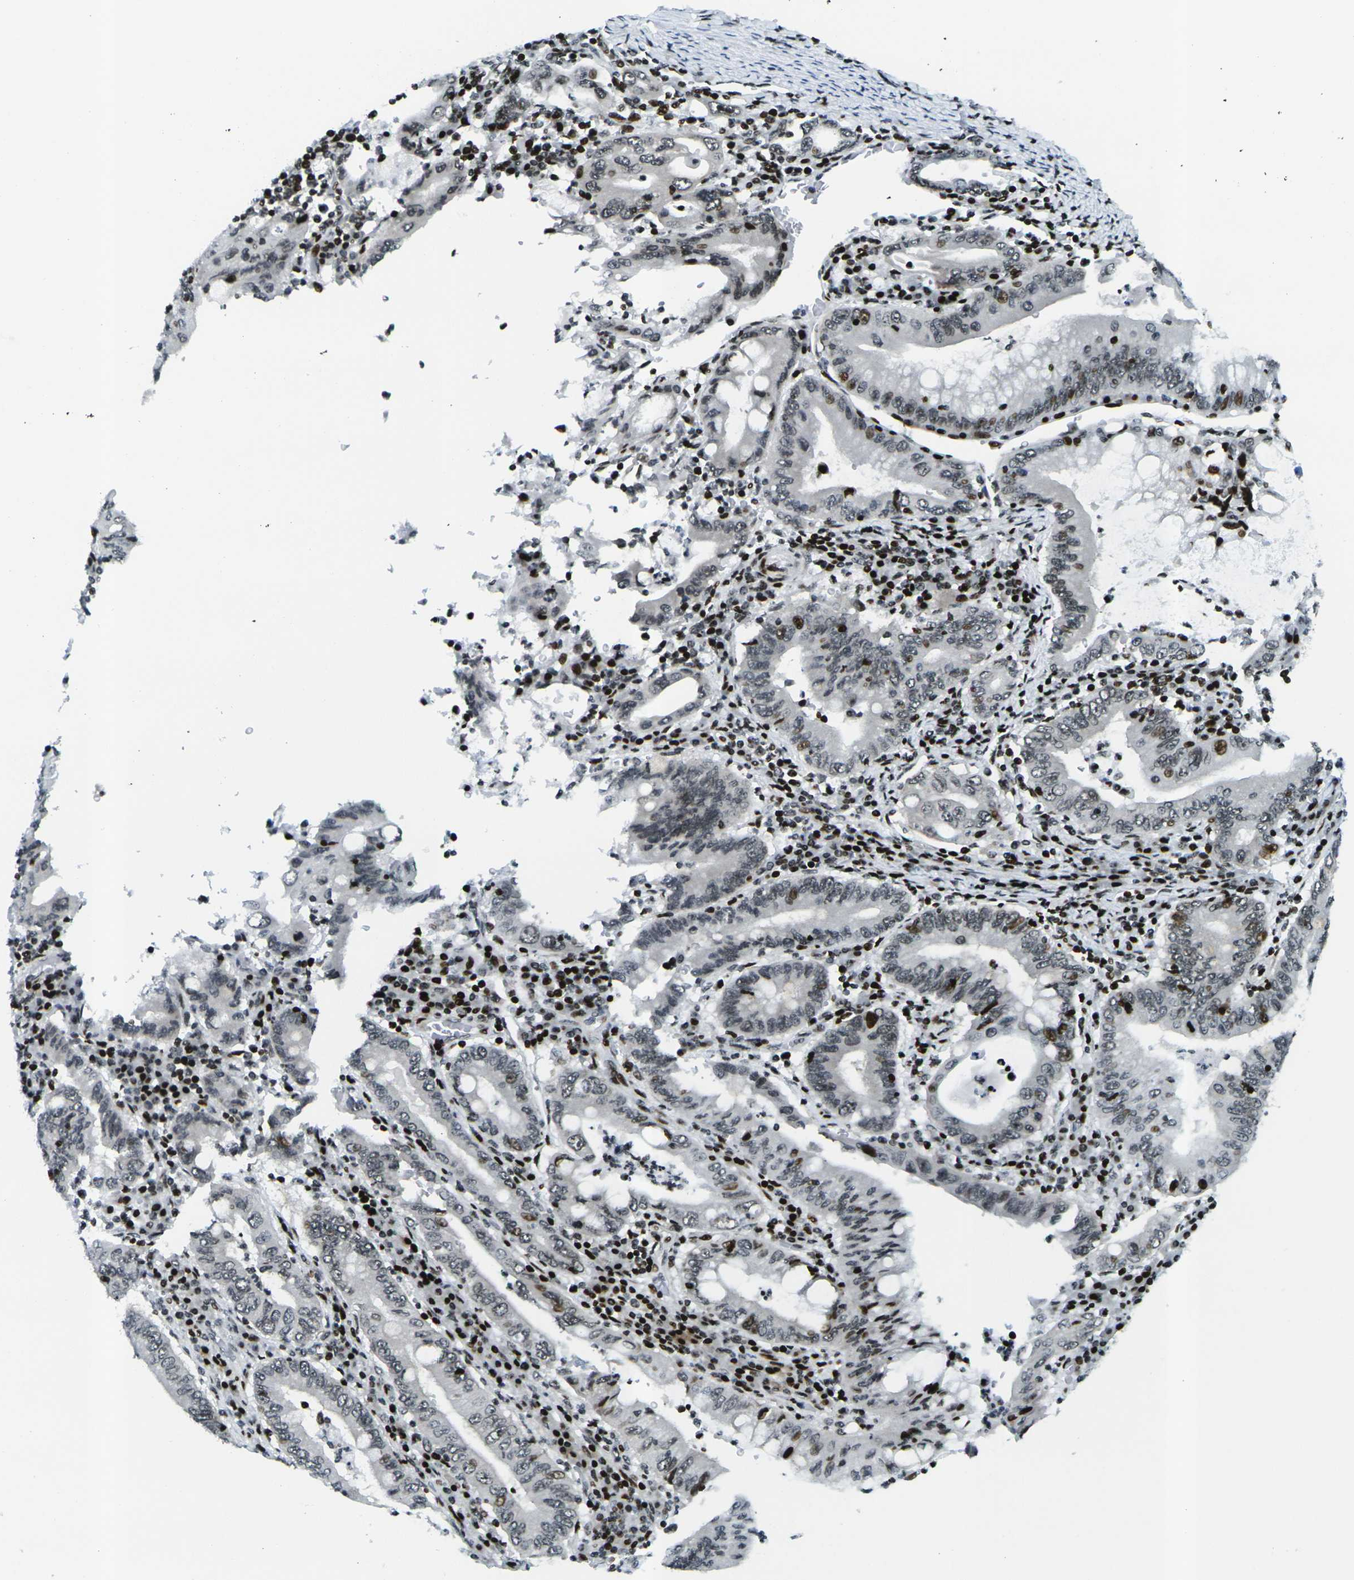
{"staining": {"intensity": "moderate", "quantity": "<25%", "location": "nuclear"}, "tissue": "stomach cancer", "cell_type": "Tumor cells", "image_type": "cancer", "snomed": [{"axis": "morphology", "description": "Normal tissue, NOS"}, {"axis": "morphology", "description": "Adenocarcinoma, NOS"}, {"axis": "topography", "description": "Esophagus"}, {"axis": "topography", "description": "Stomach, upper"}, {"axis": "topography", "description": "Peripheral nerve tissue"}], "caption": "Protein expression analysis of adenocarcinoma (stomach) displays moderate nuclear positivity in about <25% of tumor cells.", "gene": "H3-3A", "patient": {"sex": "male", "age": 62}}